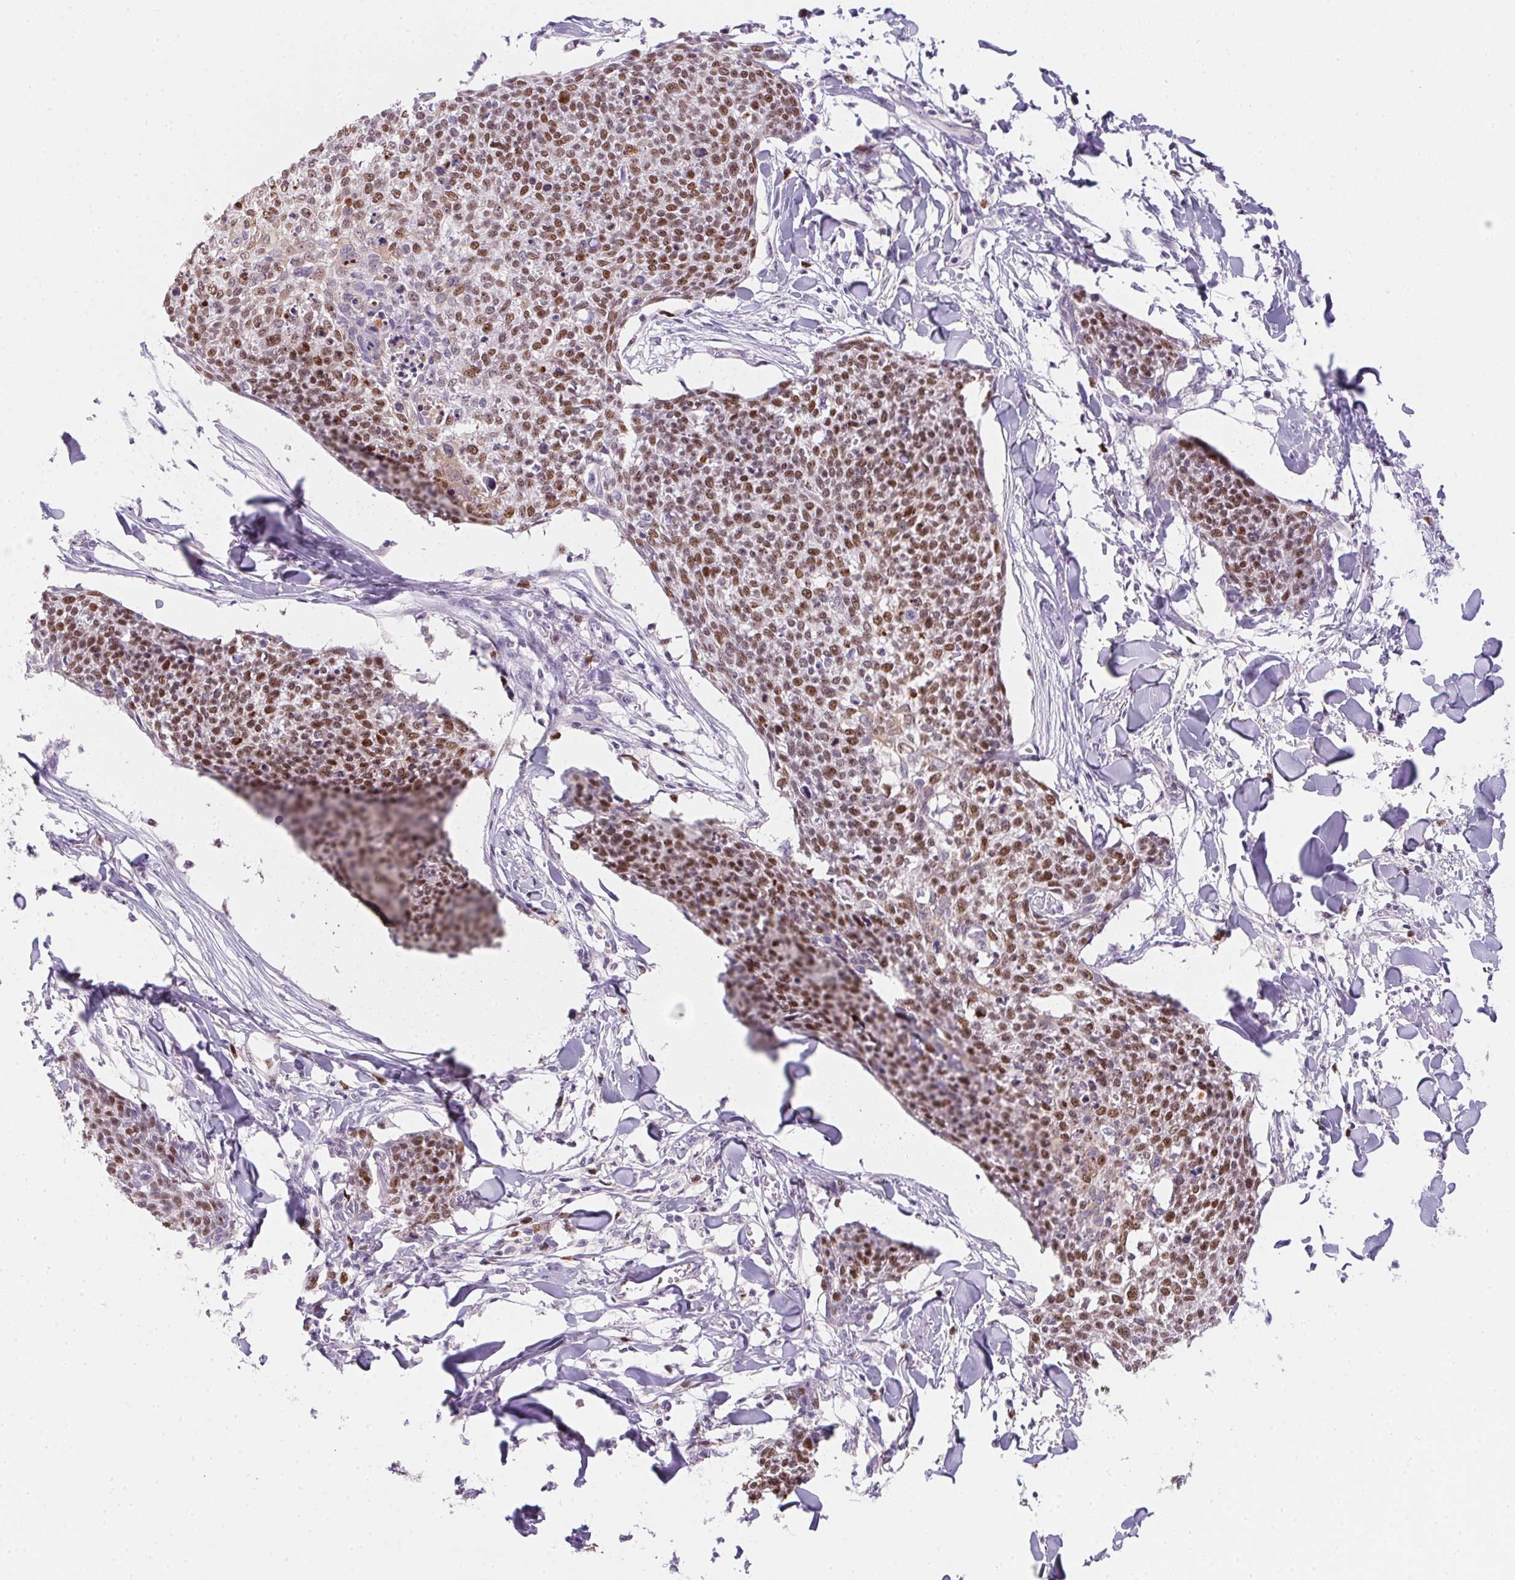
{"staining": {"intensity": "moderate", "quantity": ">75%", "location": "nuclear"}, "tissue": "skin cancer", "cell_type": "Tumor cells", "image_type": "cancer", "snomed": [{"axis": "morphology", "description": "Squamous cell carcinoma, NOS"}, {"axis": "topography", "description": "Skin"}, {"axis": "topography", "description": "Vulva"}], "caption": "Skin cancer was stained to show a protein in brown. There is medium levels of moderate nuclear expression in about >75% of tumor cells. (DAB (3,3'-diaminobenzidine) = brown stain, brightfield microscopy at high magnification).", "gene": "HELLS", "patient": {"sex": "female", "age": 75}}